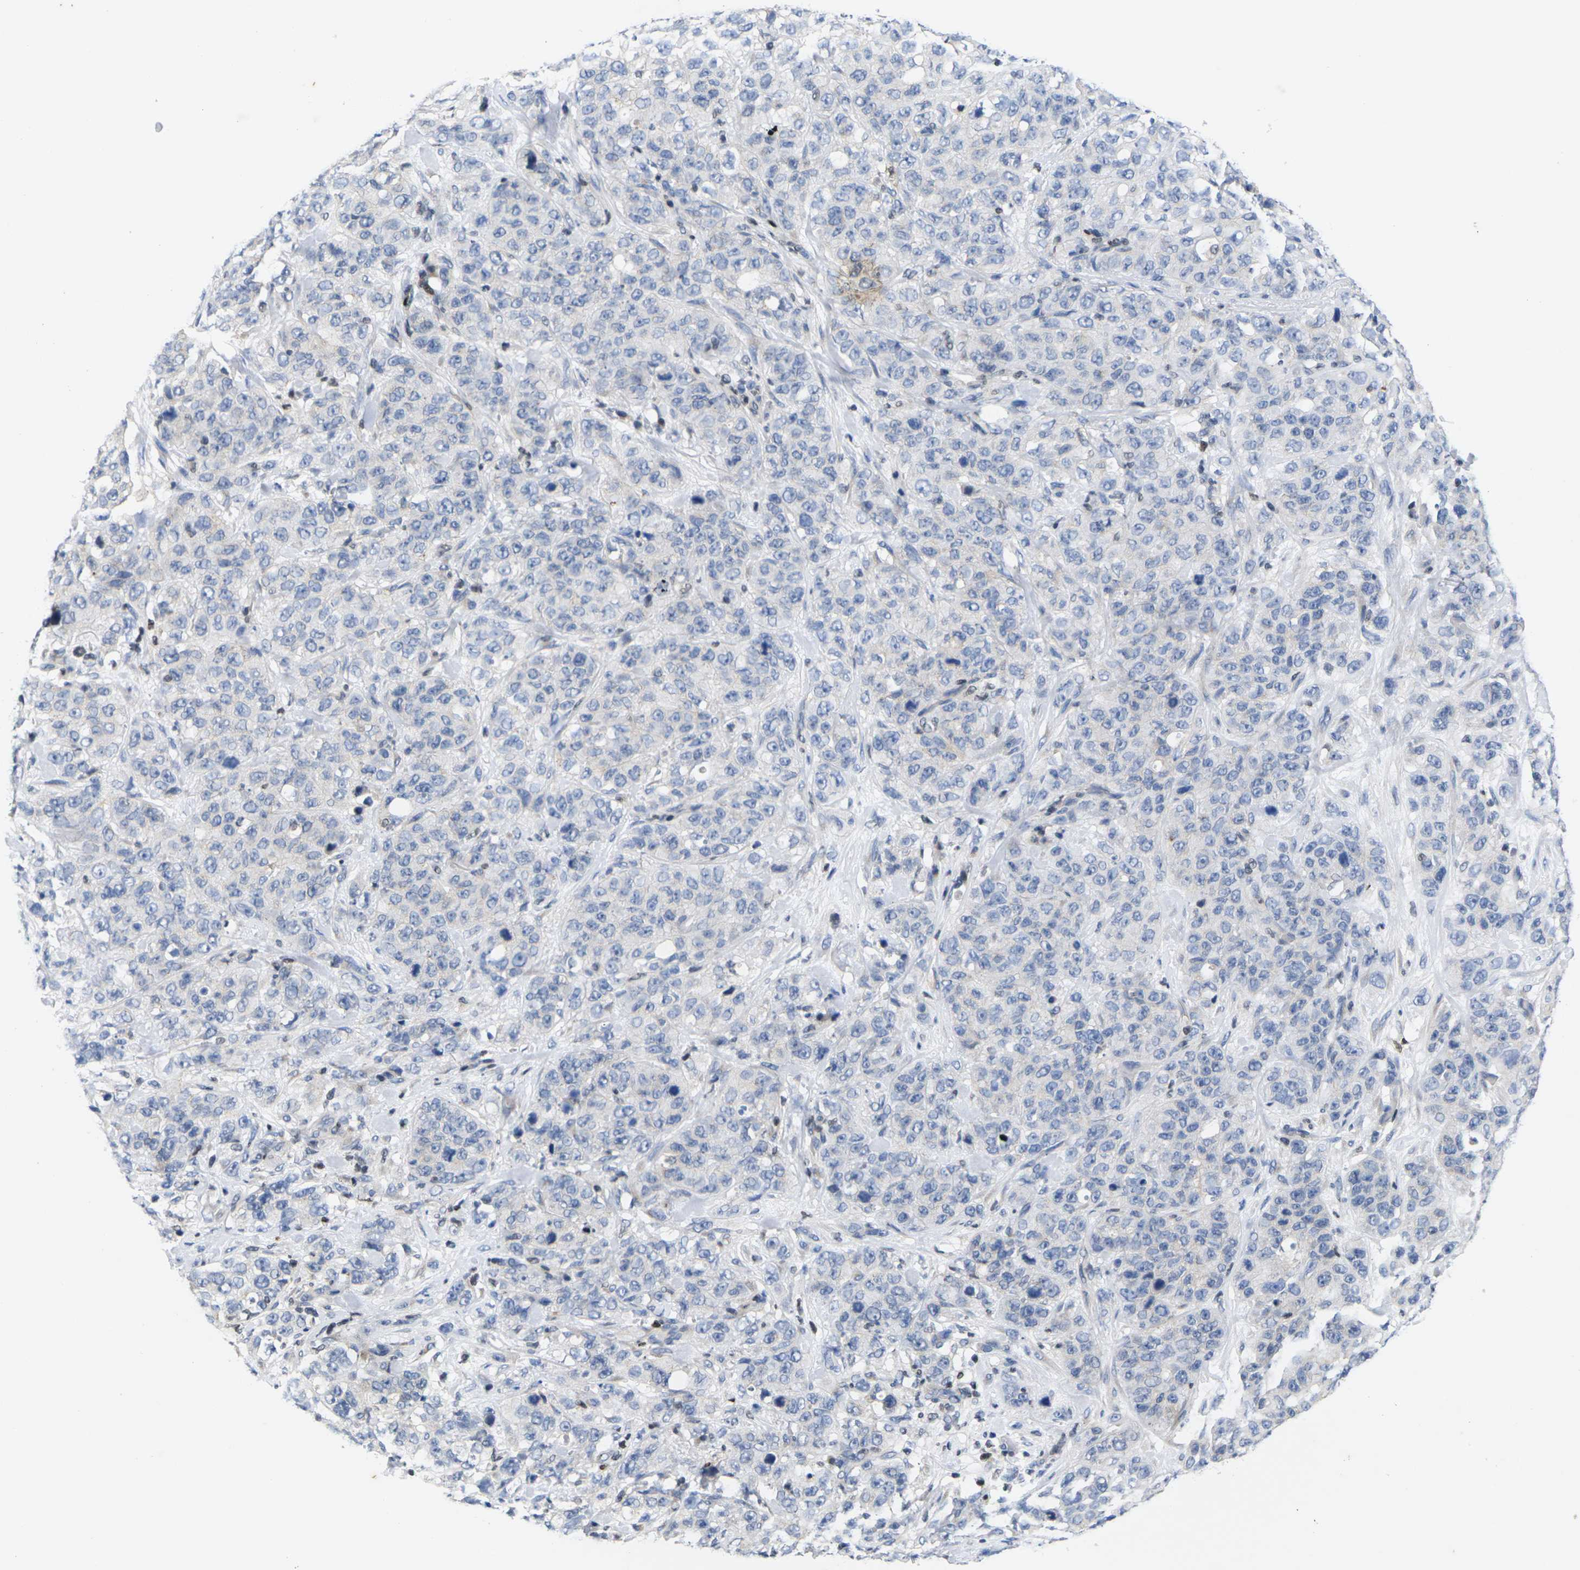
{"staining": {"intensity": "negative", "quantity": "none", "location": "none"}, "tissue": "stomach cancer", "cell_type": "Tumor cells", "image_type": "cancer", "snomed": [{"axis": "morphology", "description": "Adenocarcinoma, NOS"}, {"axis": "topography", "description": "Stomach"}], "caption": "DAB (3,3'-diaminobenzidine) immunohistochemical staining of human stomach cancer (adenocarcinoma) reveals no significant expression in tumor cells.", "gene": "IKZF1", "patient": {"sex": "male", "age": 48}}